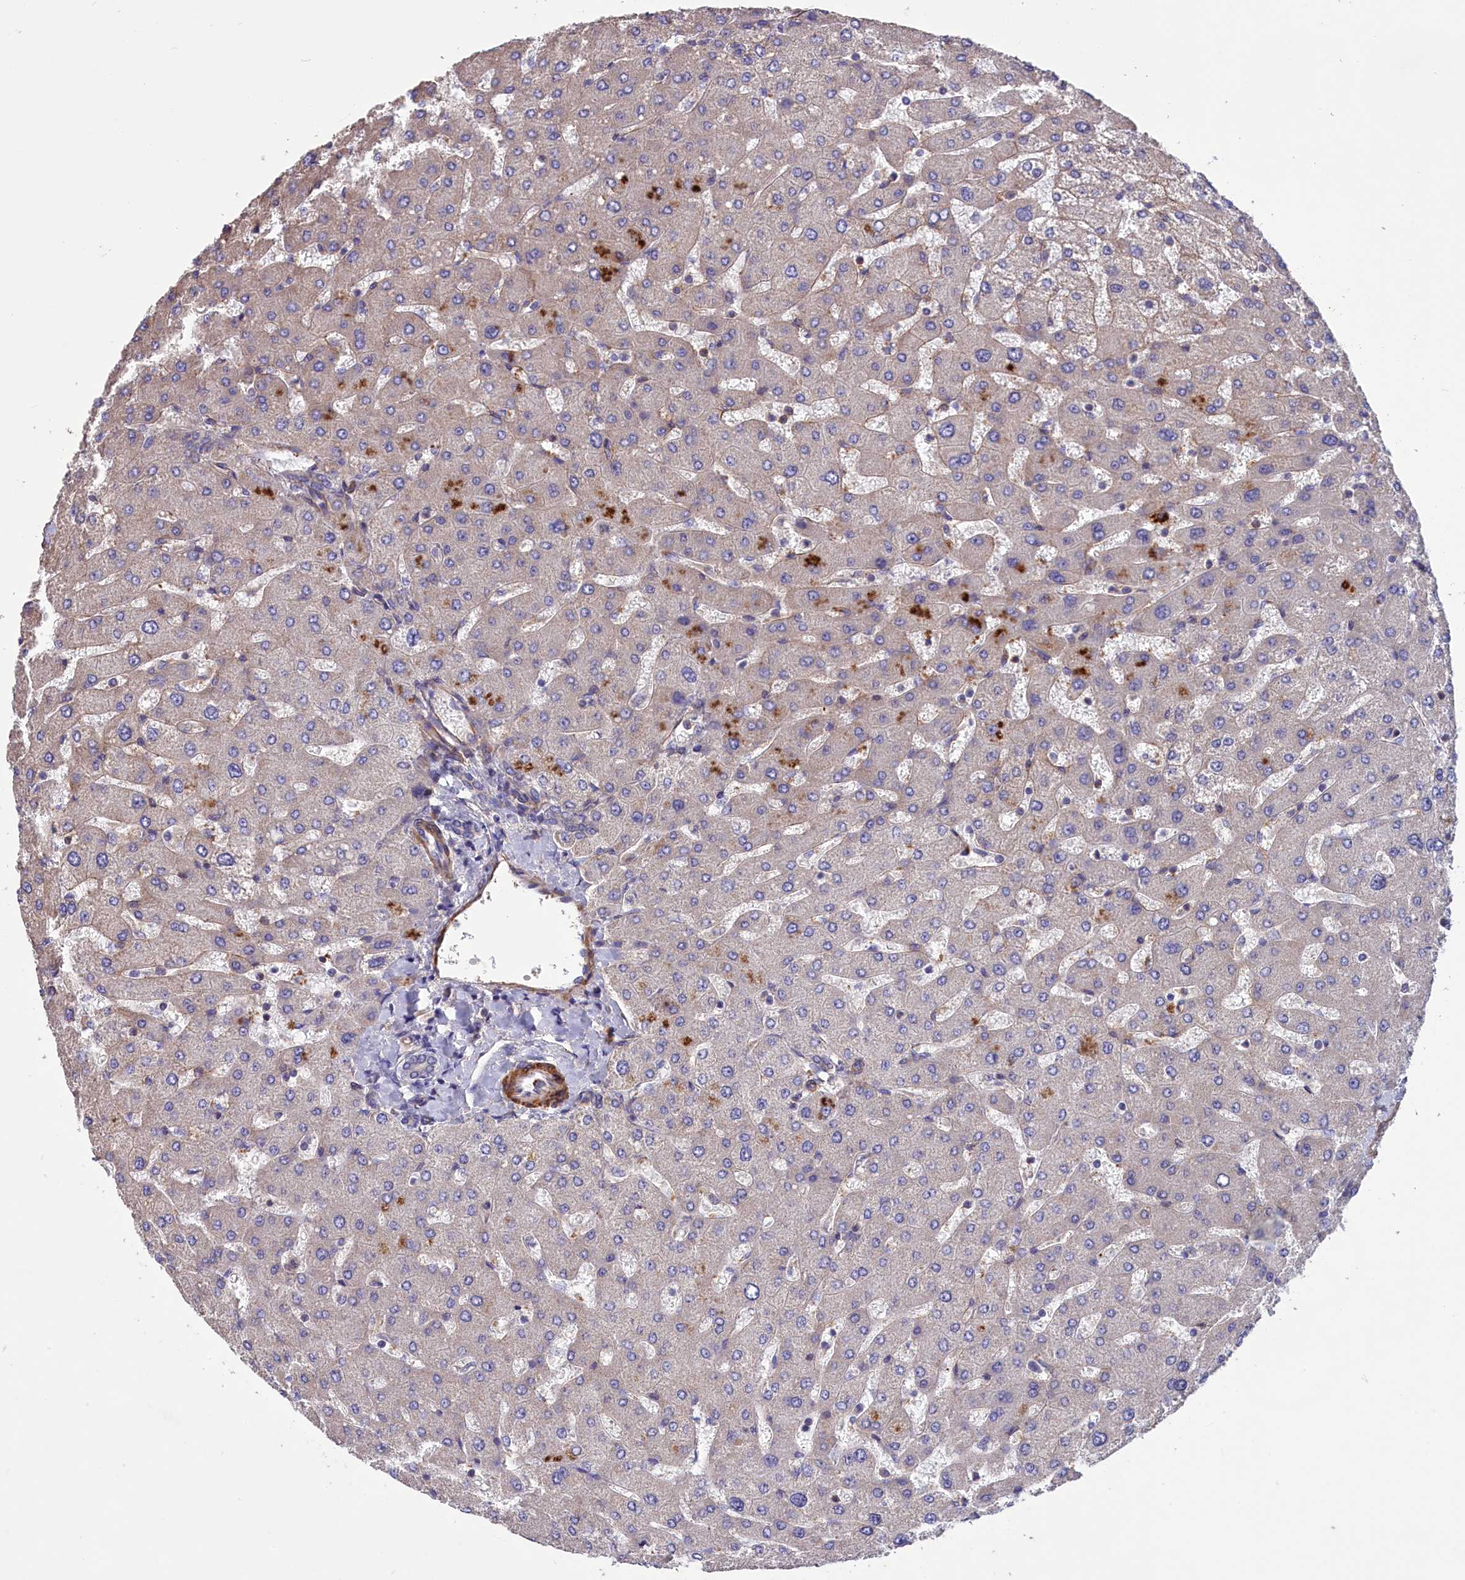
{"staining": {"intensity": "negative", "quantity": "none", "location": "none"}, "tissue": "liver", "cell_type": "Cholangiocytes", "image_type": "normal", "snomed": [{"axis": "morphology", "description": "Normal tissue, NOS"}, {"axis": "topography", "description": "Liver"}], "caption": "This micrograph is of benign liver stained with immunohistochemistry to label a protein in brown with the nuclei are counter-stained blue. There is no expression in cholangiocytes. The staining is performed using DAB brown chromogen with nuclei counter-stained in using hematoxylin.", "gene": "AMDHD2", "patient": {"sex": "male", "age": 55}}